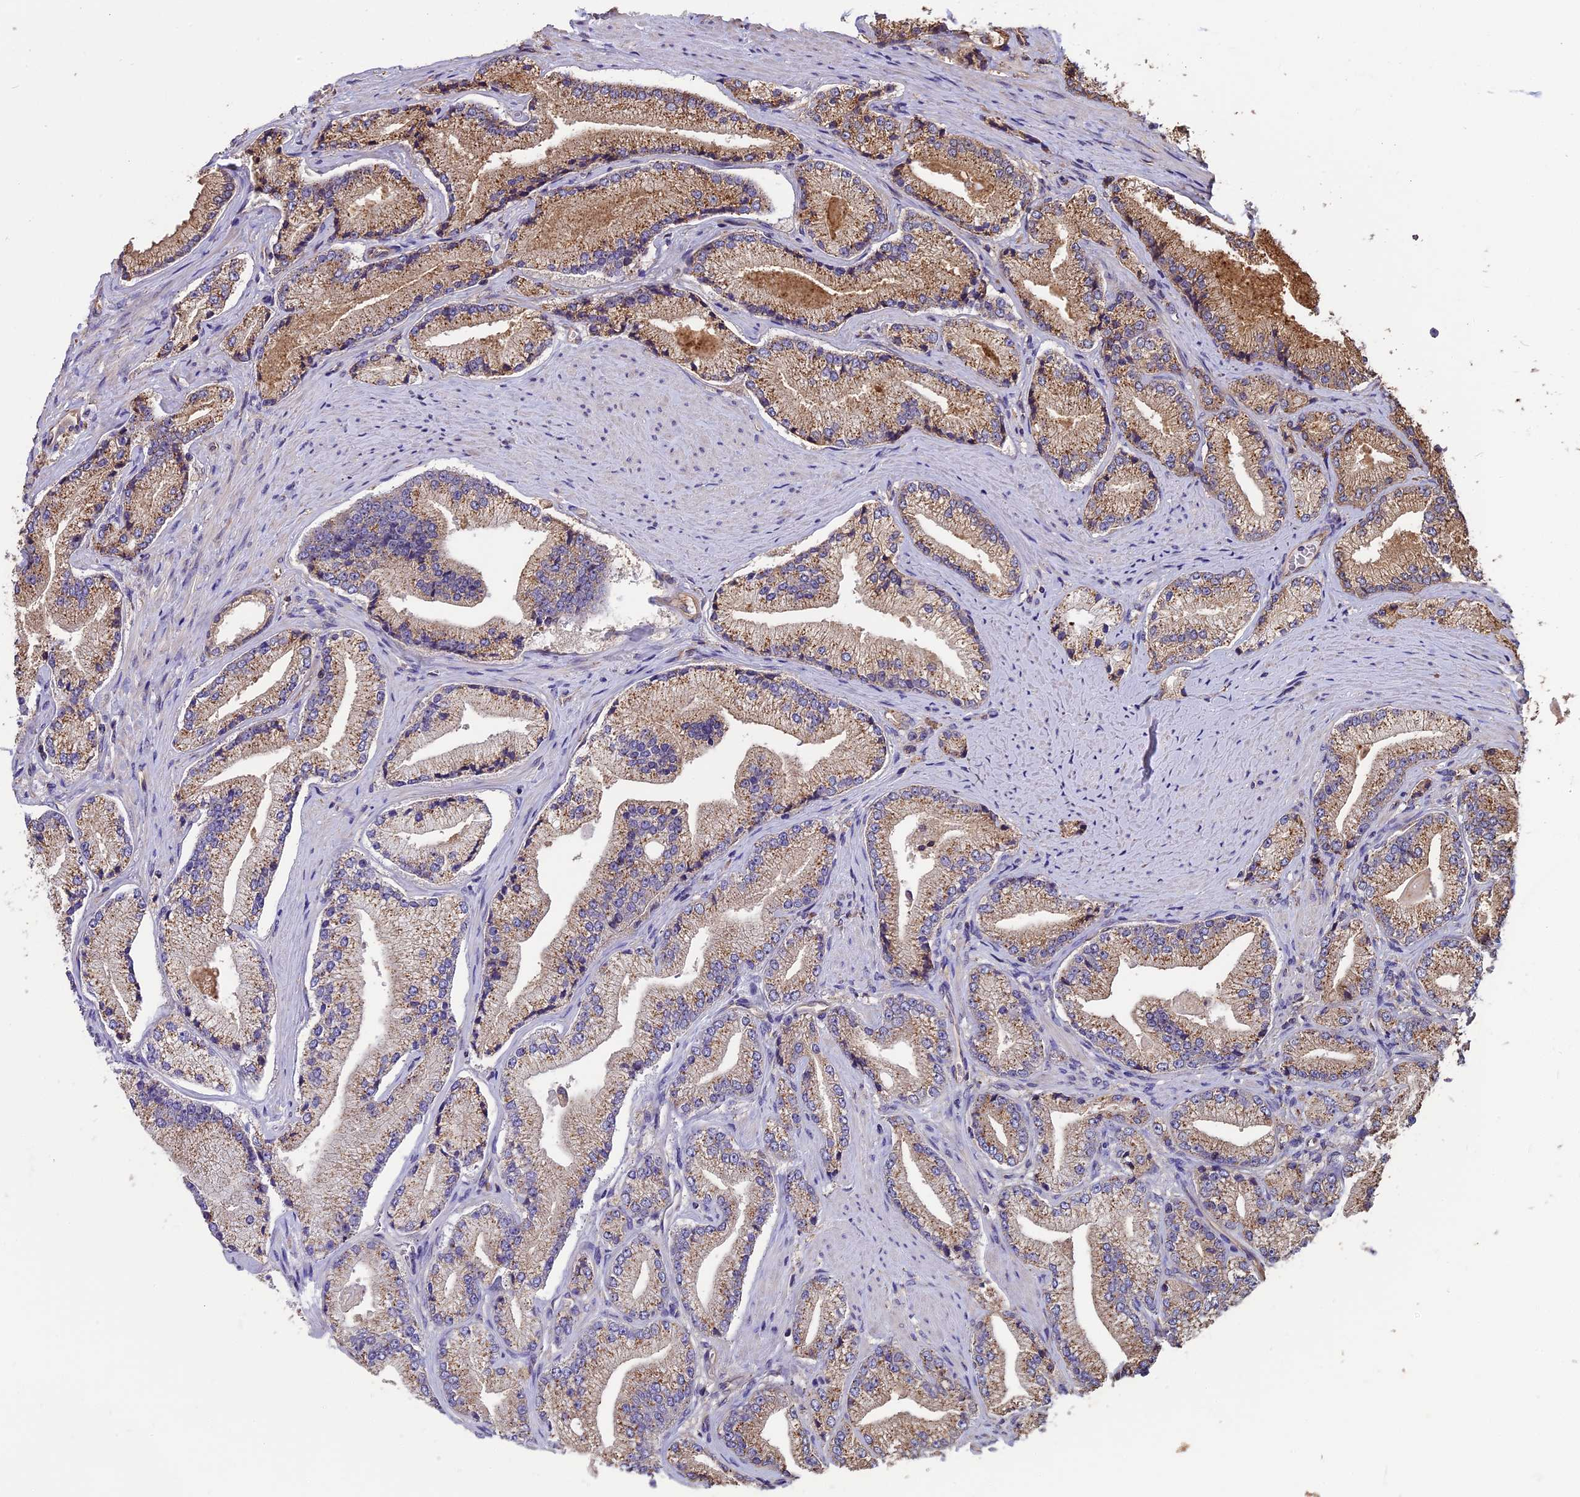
{"staining": {"intensity": "weak", "quantity": "25%-75%", "location": "cytoplasmic/membranous"}, "tissue": "prostate cancer", "cell_type": "Tumor cells", "image_type": "cancer", "snomed": [{"axis": "morphology", "description": "Adenocarcinoma, High grade"}, {"axis": "topography", "description": "Prostate"}], "caption": "Brown immunohistochemical staining in human prostate adenocarcinoma (high-grade) displays weak cytoplasmic/membranous expression in about 25%-75% of tumor cells.", "gene": "CHMP2A", "patient": {"sex": "male", "age": 67}}